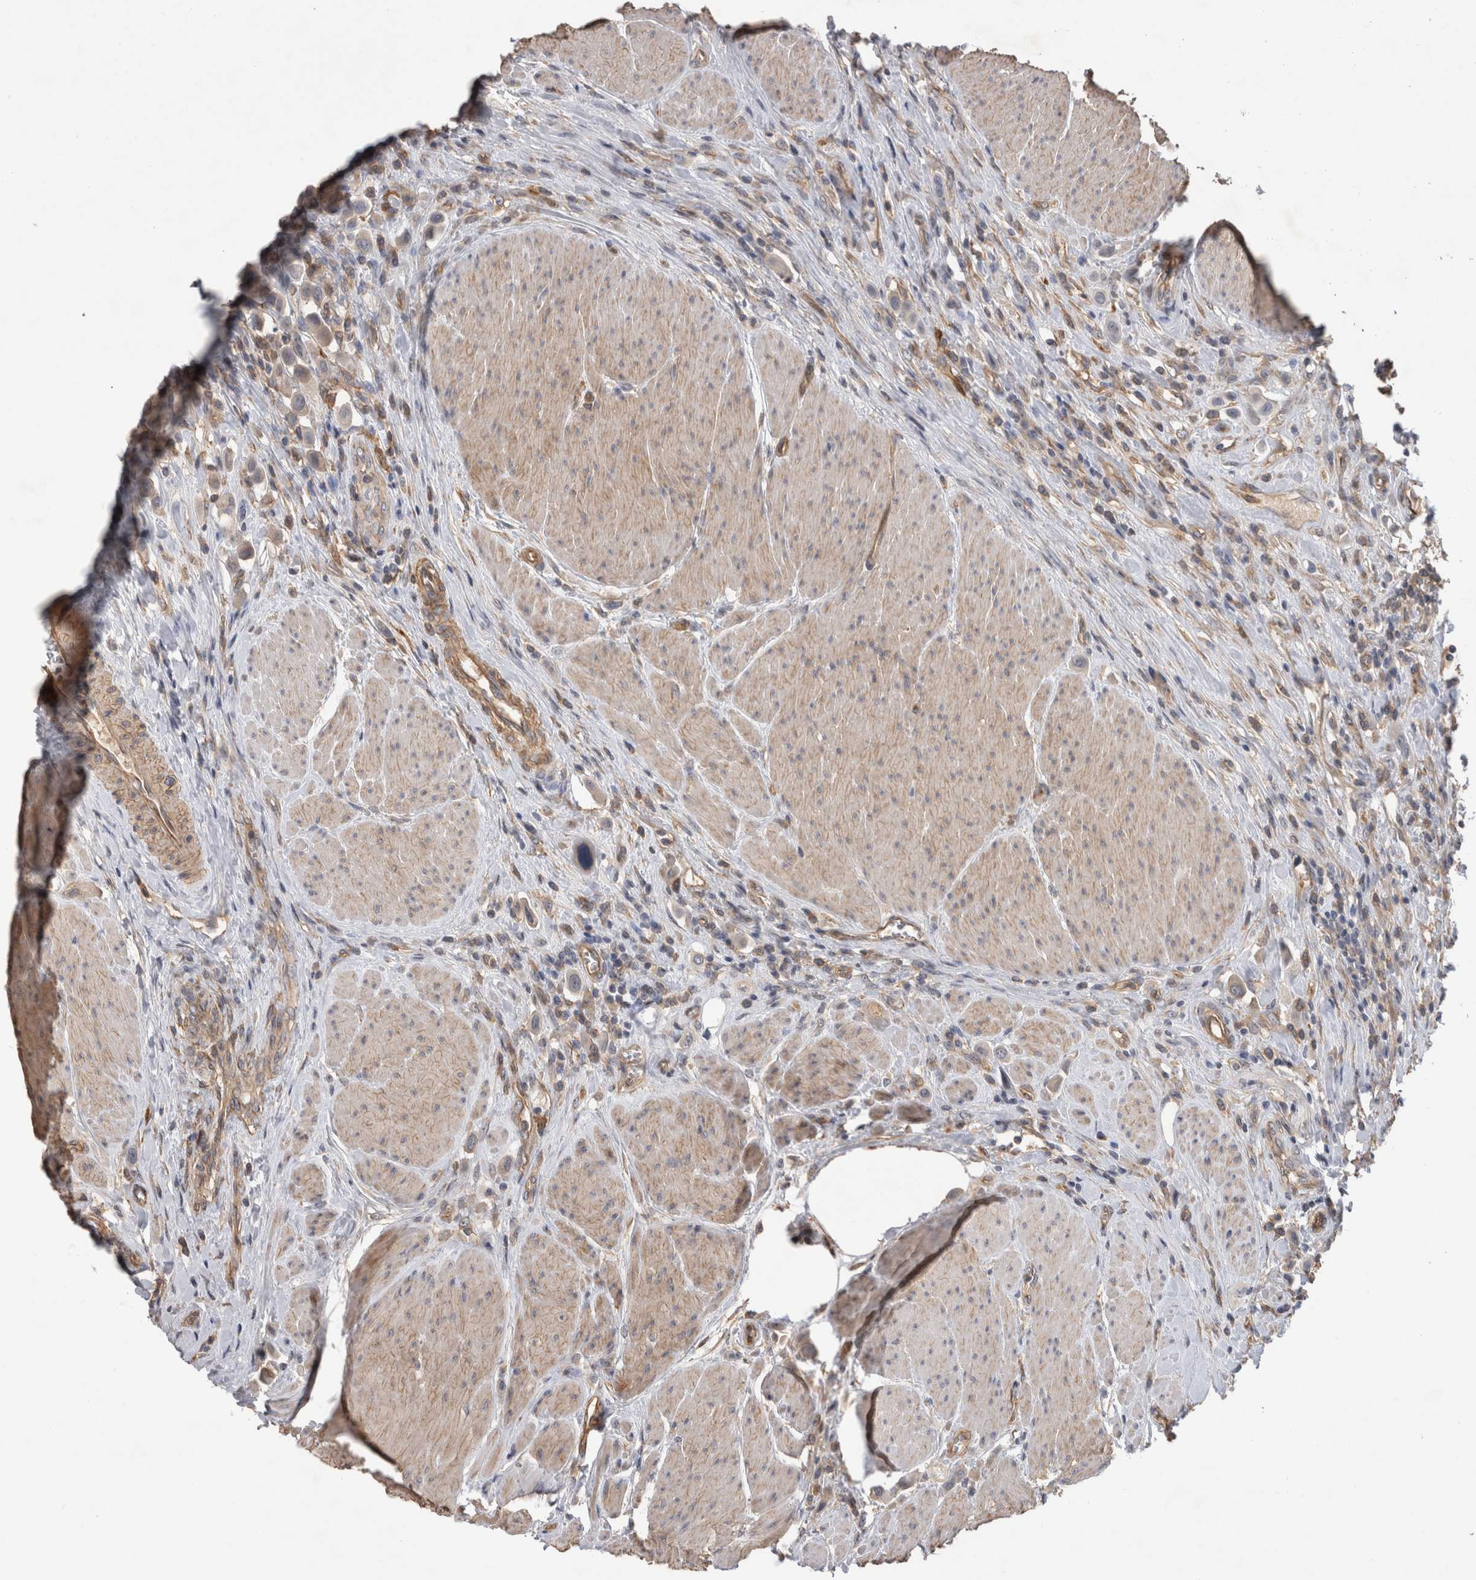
{"staining": {"intensity": "weak", "quantity": "25%-75%", "location": "cytoplasmic/membranous"}, "tissue": "urothelial cancer", "cell_type": "Tumor cells", "image_type": "cancer", "snomed": [{"axis": "morphology", "description": "Urothelial carcinoma, High grade"}, {"axis": "topography", "description": "Urinary bladder"}], "caption": "High-grade urothelial carcinoma stained with immunohistochemistry (IHC) demonstrates weak cytoplasmic/membranous positivity in approximately 25%-75% of tumor cells.", "gene": "ANKFY1", "patient": {"sex": "male", "age": 50}}